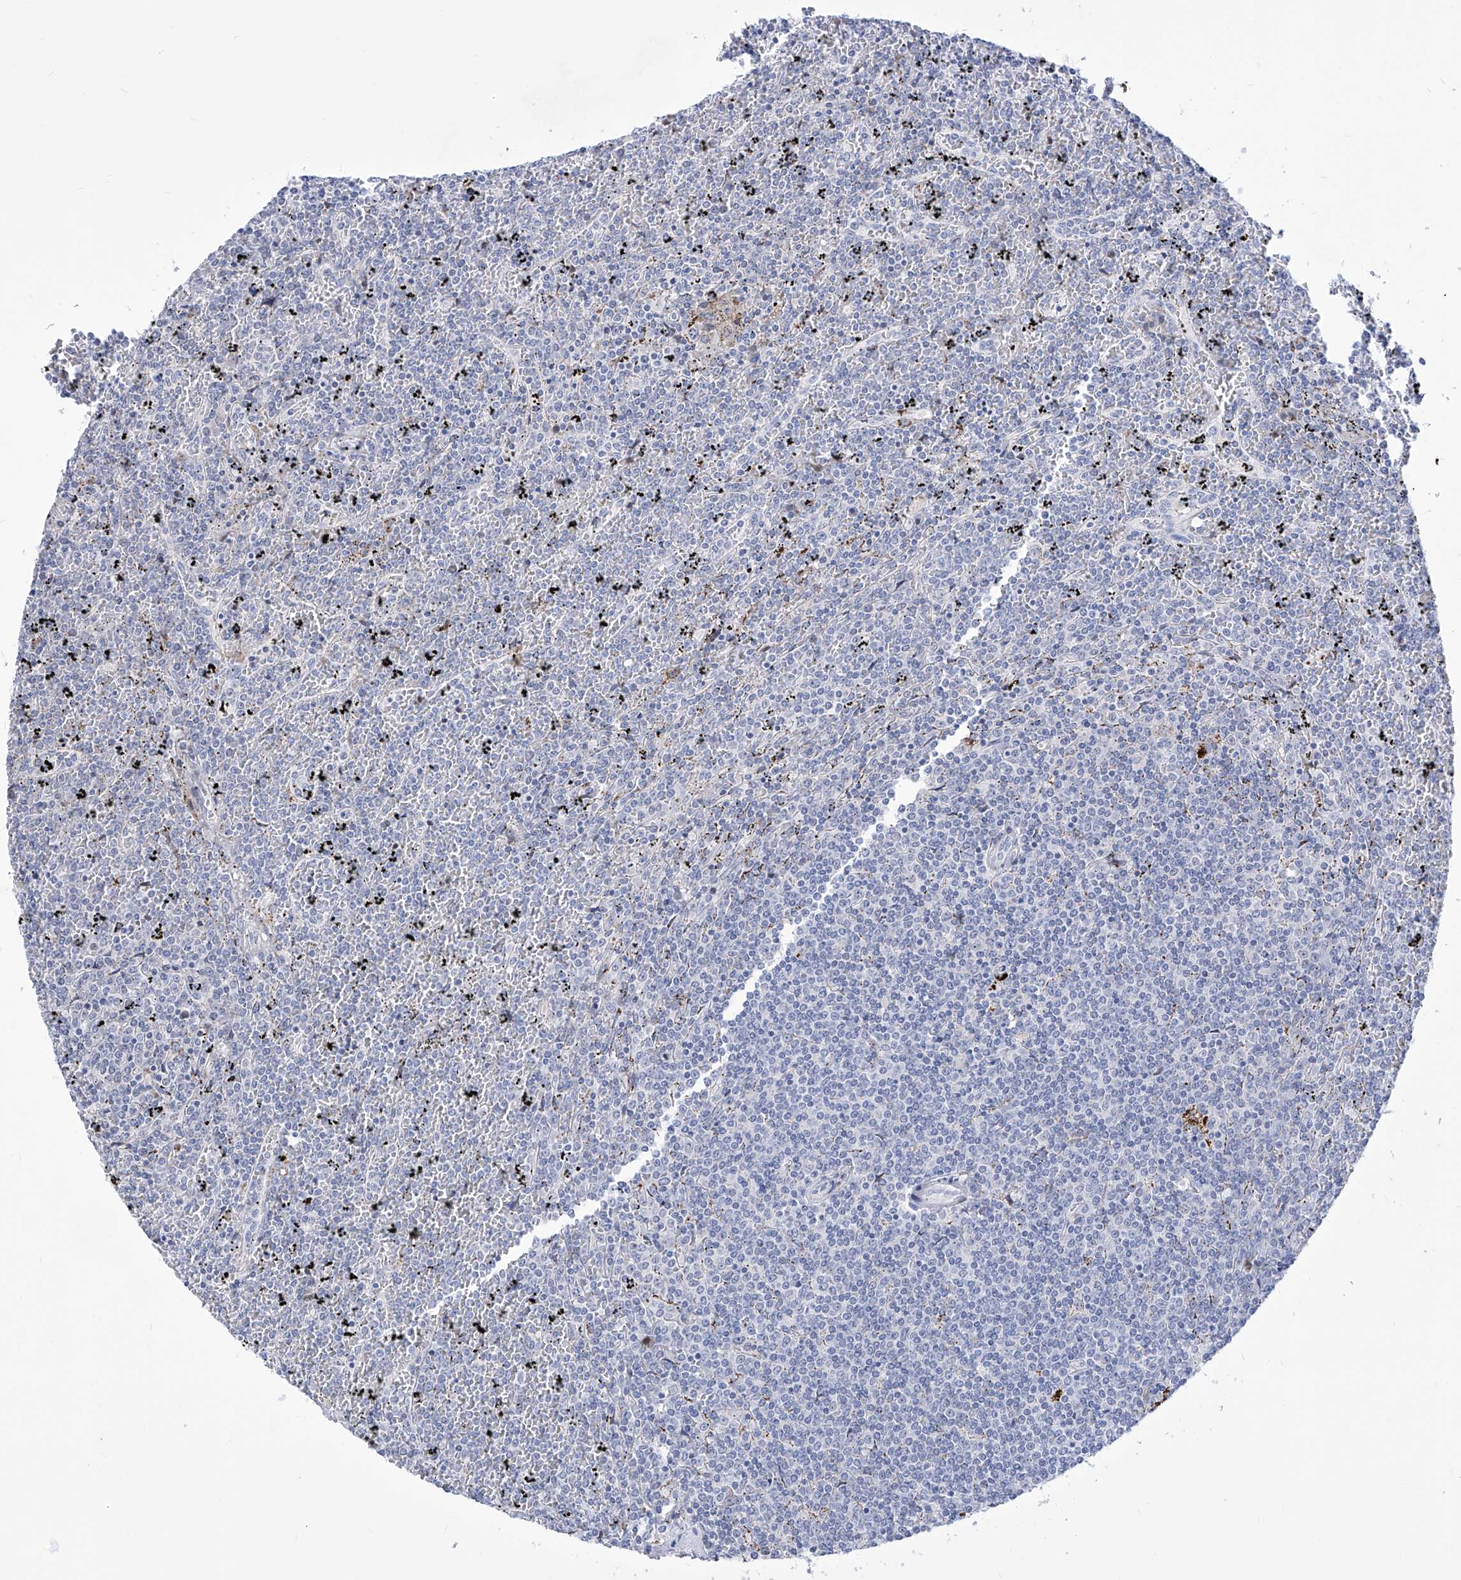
{"staining": {"intensity": "negative", "quantity": "none", "location": "none"}, "tissue": "lymphoma", "cell_type": "Tumor cells", "image_type": "cancer", "snomed": [{"axis": "morphology", "description": "Malignant lymphoma, non-Hodgkin's type, Low grade"}, {"axis": "topography", "description": "Spleen"}], "caption": "Lymphoma was stained to show a protein in brown. There is no significant staining in tumor cells. (DAB immunohistochemistry with hematoxylin counter stain).", "gene": "C1orf87", "patient": {"sex": "female", "age": 19}}